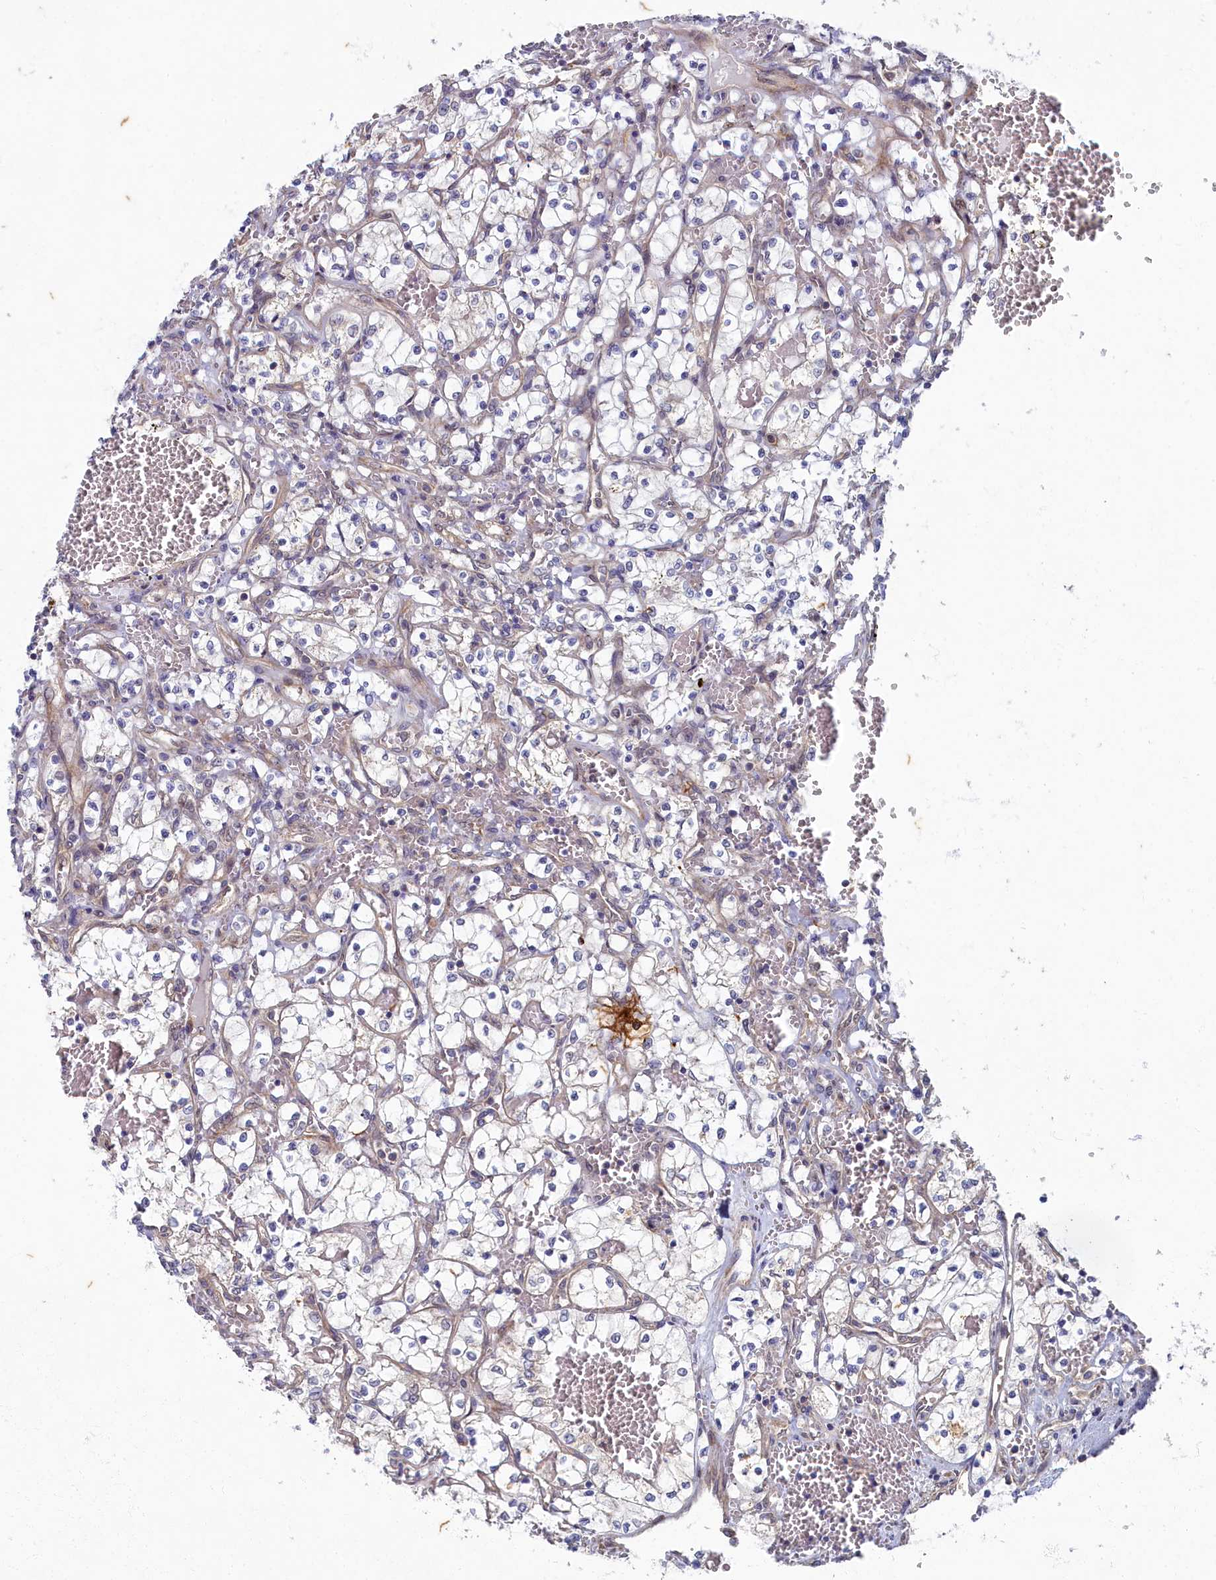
{"staining": {"intensity": "negative", "quantity": "none", "location": "none"}, "tissue": "renal cancer", "cell_type": "Tumor cells", "image_type": "cancer", "snomed": [{"axis": "morphology", "description": "Adenocarcinoma, NOS"}, {"axis": "topography", "description": "Kidney"}], "caption": "Adenocarcinoma (renal) stained for a protein using immunohistochemistry exhibits no positivity tumor cells.", "gene": "WDR59", "patient": {"sex": "female", "age": 69}}